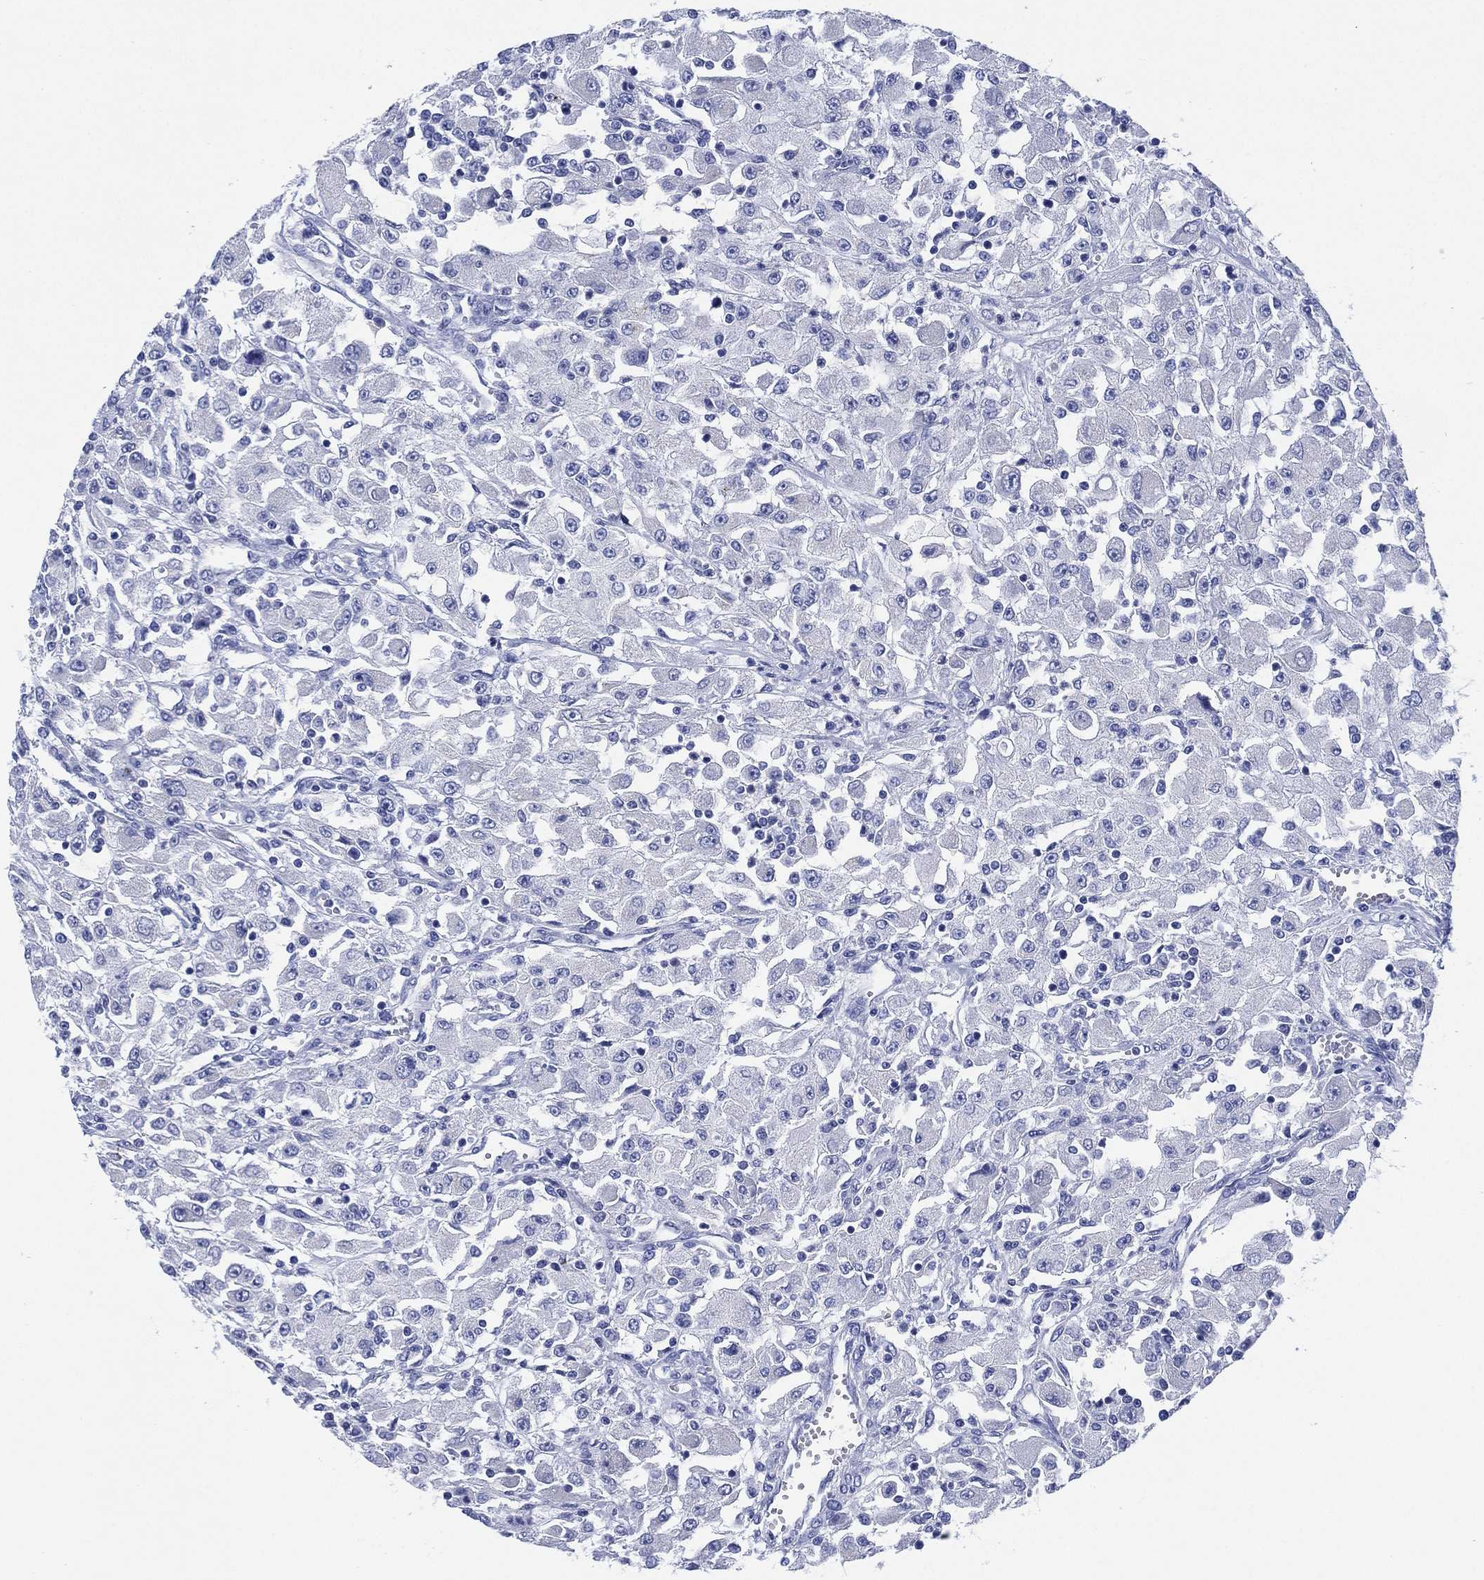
{"staining": {"intensity": "negative", "quantity": "none", "location": "none"}, "tissue": "renal cancer", "cell_type": "Tumor cells", "image_type": "cancer", "snomed": [{"axis": "morphology", "description": "Adenocarcinoma, NOS"}, {"axis": "topography", "description": "Kidney"}], "caption": "Human renal adenocarcinoma stained for a protein using immunohistochemistry (IHC) exhibits no positivity in tumor cells.", "gene": "SLC9C2", "patient": {"sex": "female", "age": 67}}